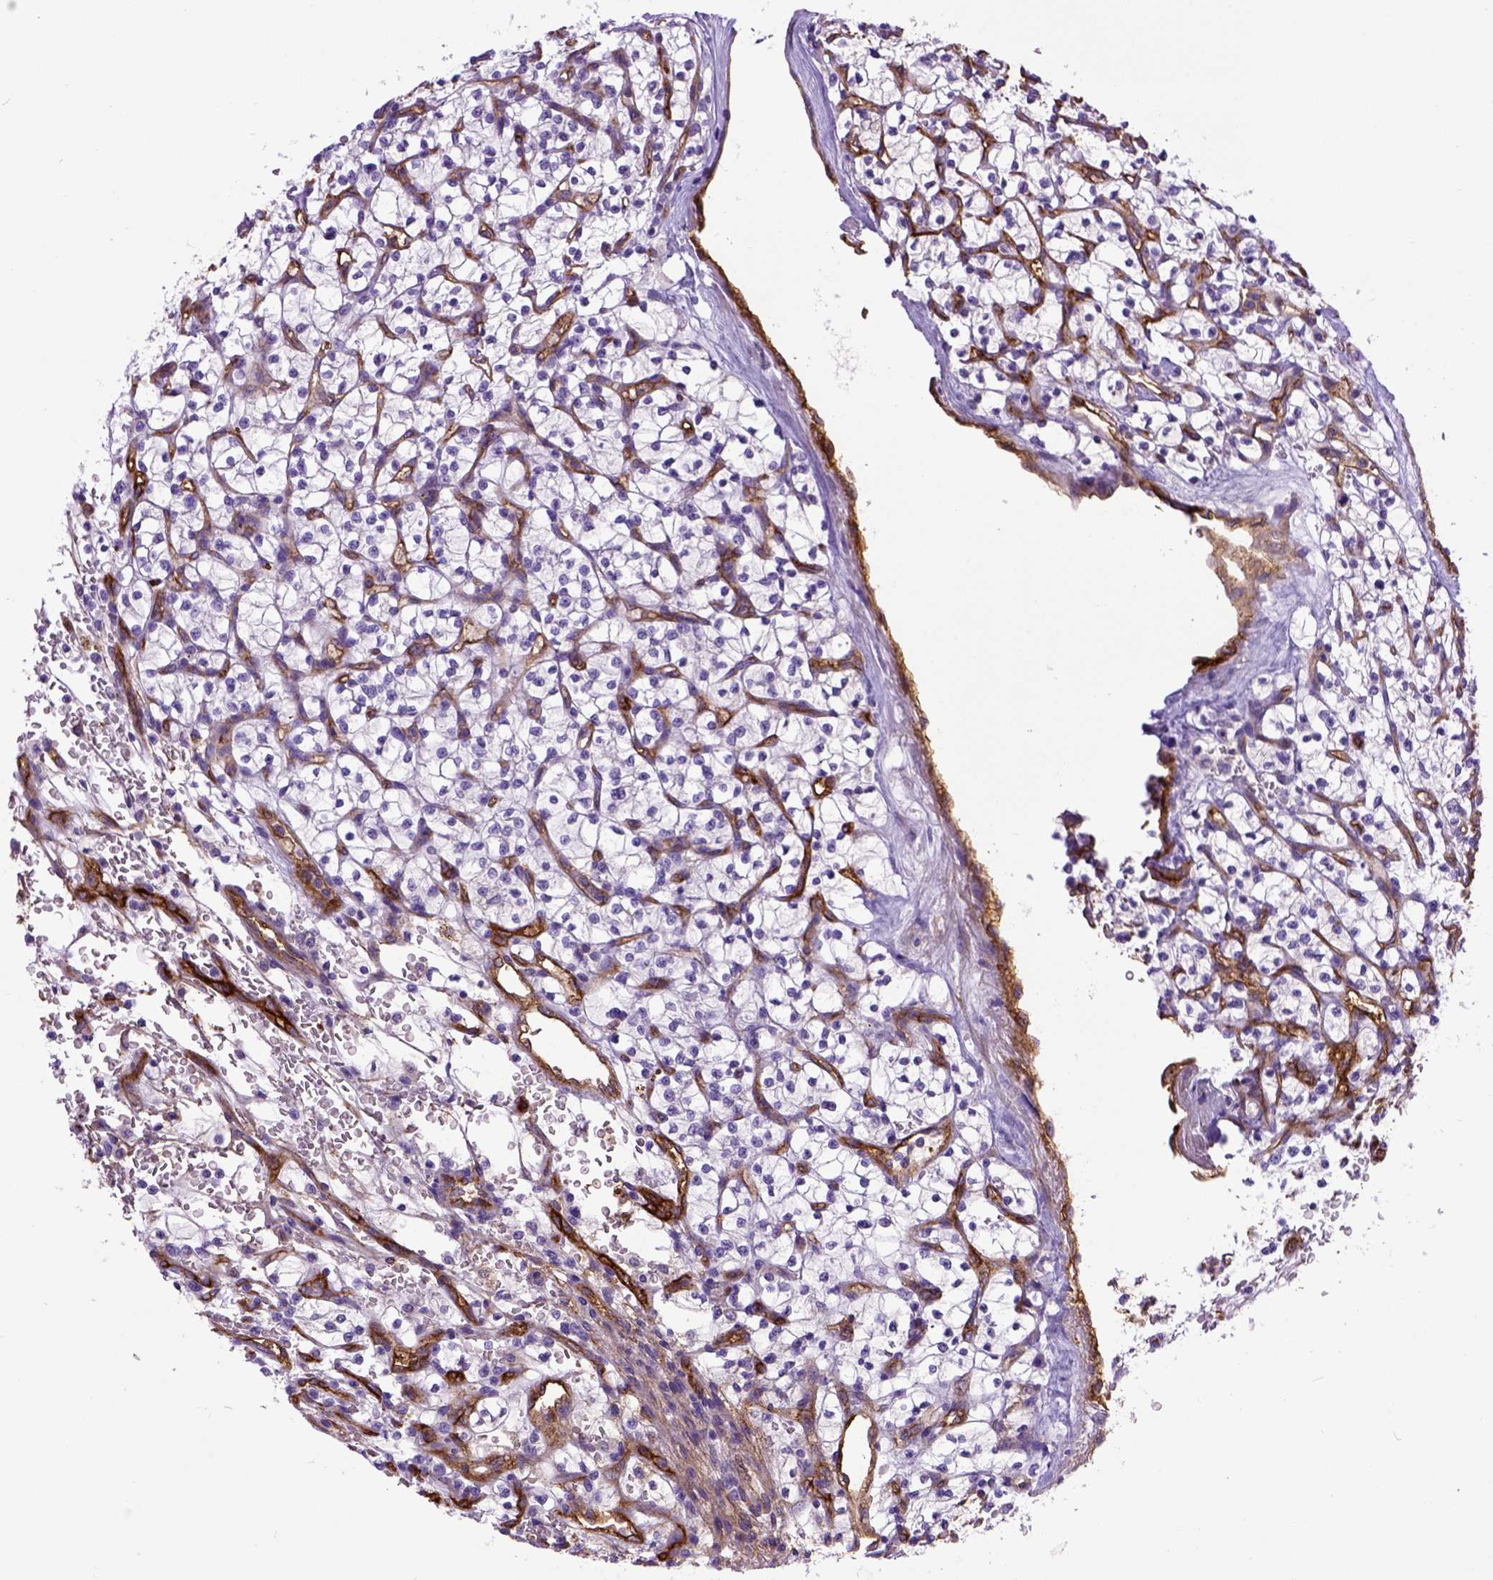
{"staining": {"intensity": "negative", "quantity": "none", "location": "none"}, "tissue": "renal cancer", "cell_type": "Tumor cells", "image_type": "cancer", "snomed": [{"axis": "morphology", "description": "Adenocarcinoma, NOS"}, {"axis": "topography", "description": "Kidney"}], "caption": "This image is of adenocarcinoma (renal) stained with IHC to label a protein in brown with the nuclei are counter-stained blue. There is no staining in tumor cells.", "gene": "ENG", "patient": {"sex": "female", "age": 64}}